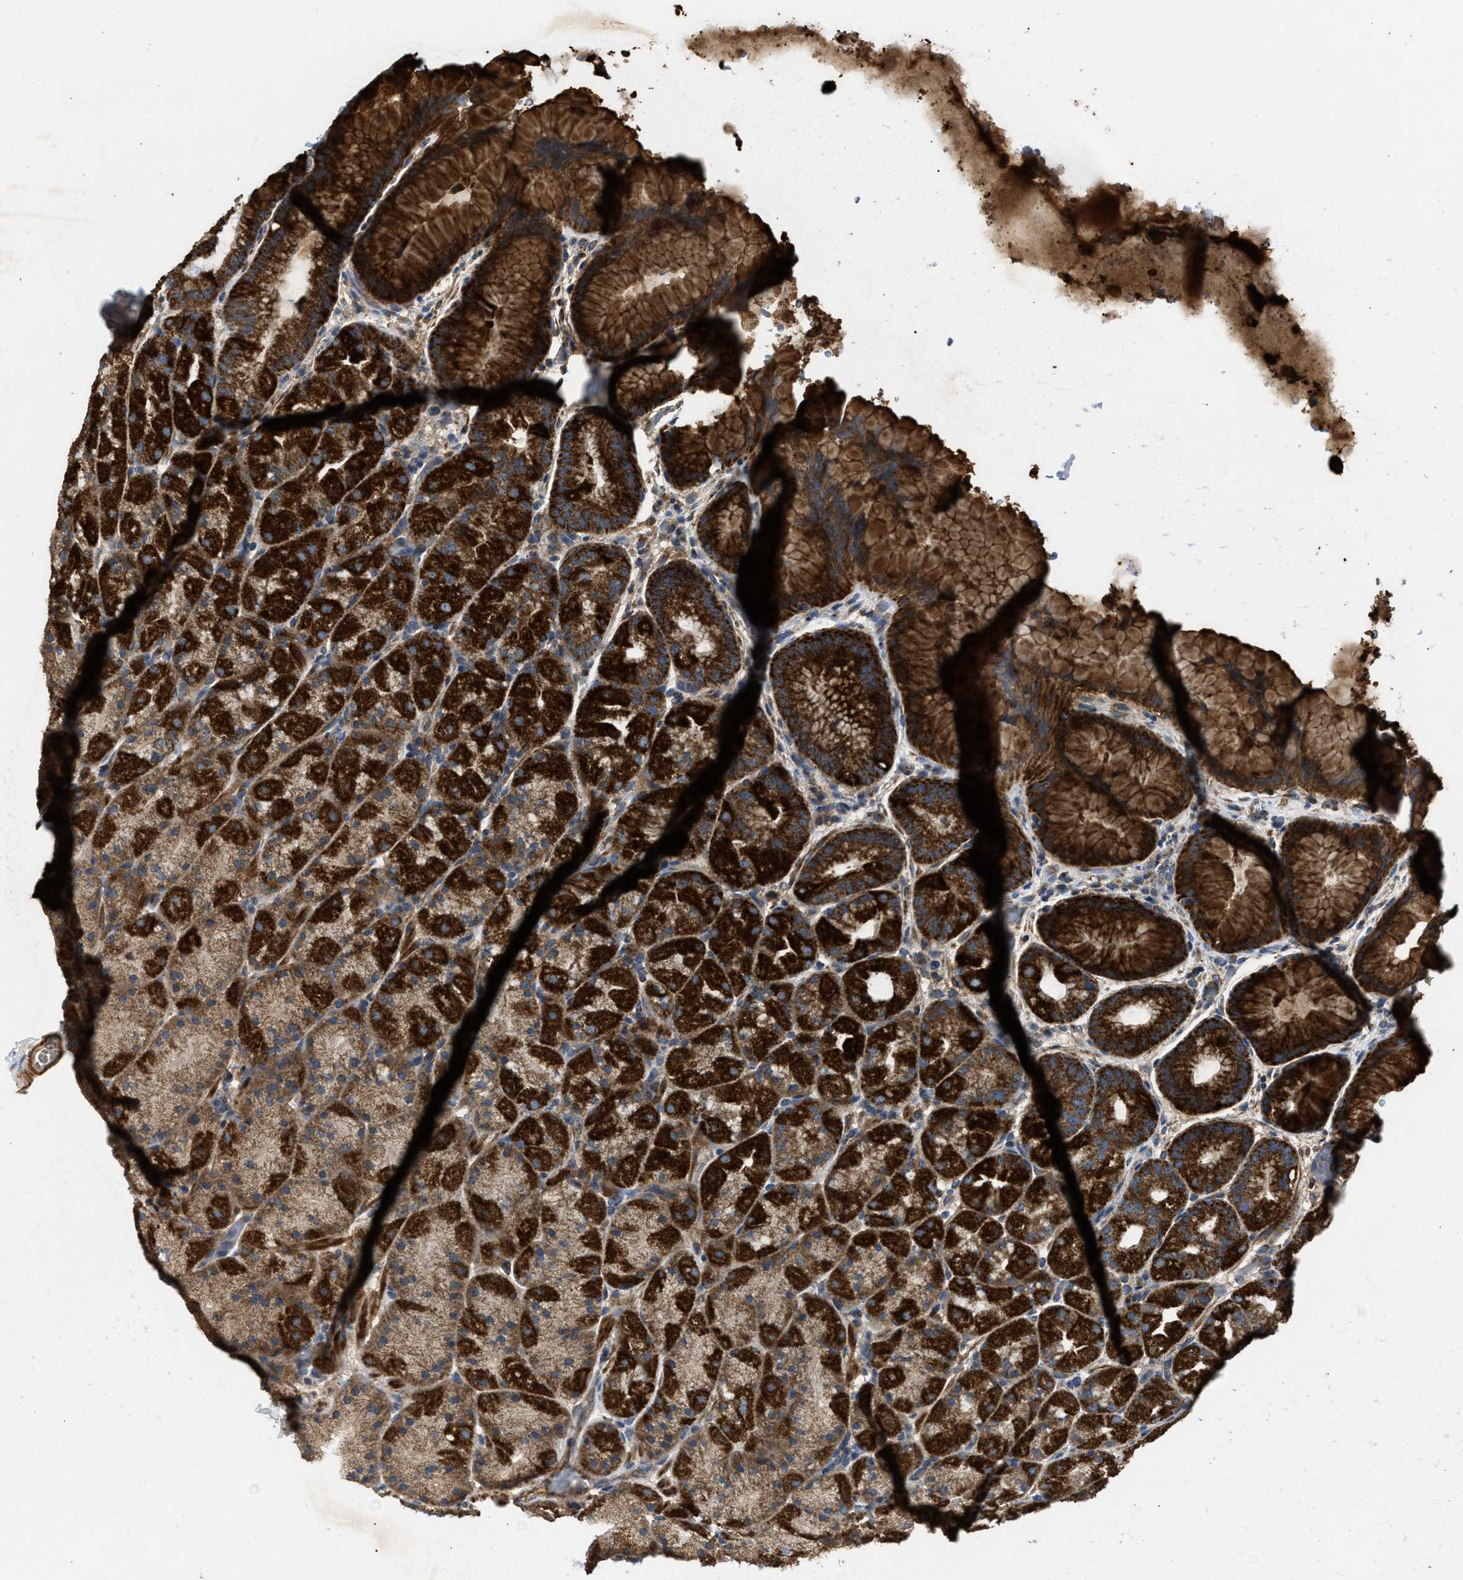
{"staining": {"intensity": "strong", "quantity": ">75%", "location": "cytoplasmic/membranous"}, "tissue": "stomach", "cell_type": "Glandular cells", "image_type": "normal", "snomed": [{"axis": "morphology", "description": "Normal tissue, NOS"}, {"axis": "topography", "description": "Stomach, upper"}, {"axis": "topography", "description": "Stomach"}], "caption": "Protein analysis of unremarkable stomach reveals strong cytoplasmic/membranous positivity in approximately >75% of glandular cells. The staining was performed using DAB (3,3'-diaminobenzidine) to visualize the protein expression in brown, while the nuclei were stained in blue with hematoxylin (Magnification: 20x).", "gene": "TACO1", "patient": {"sex": "male", "age": 48}}